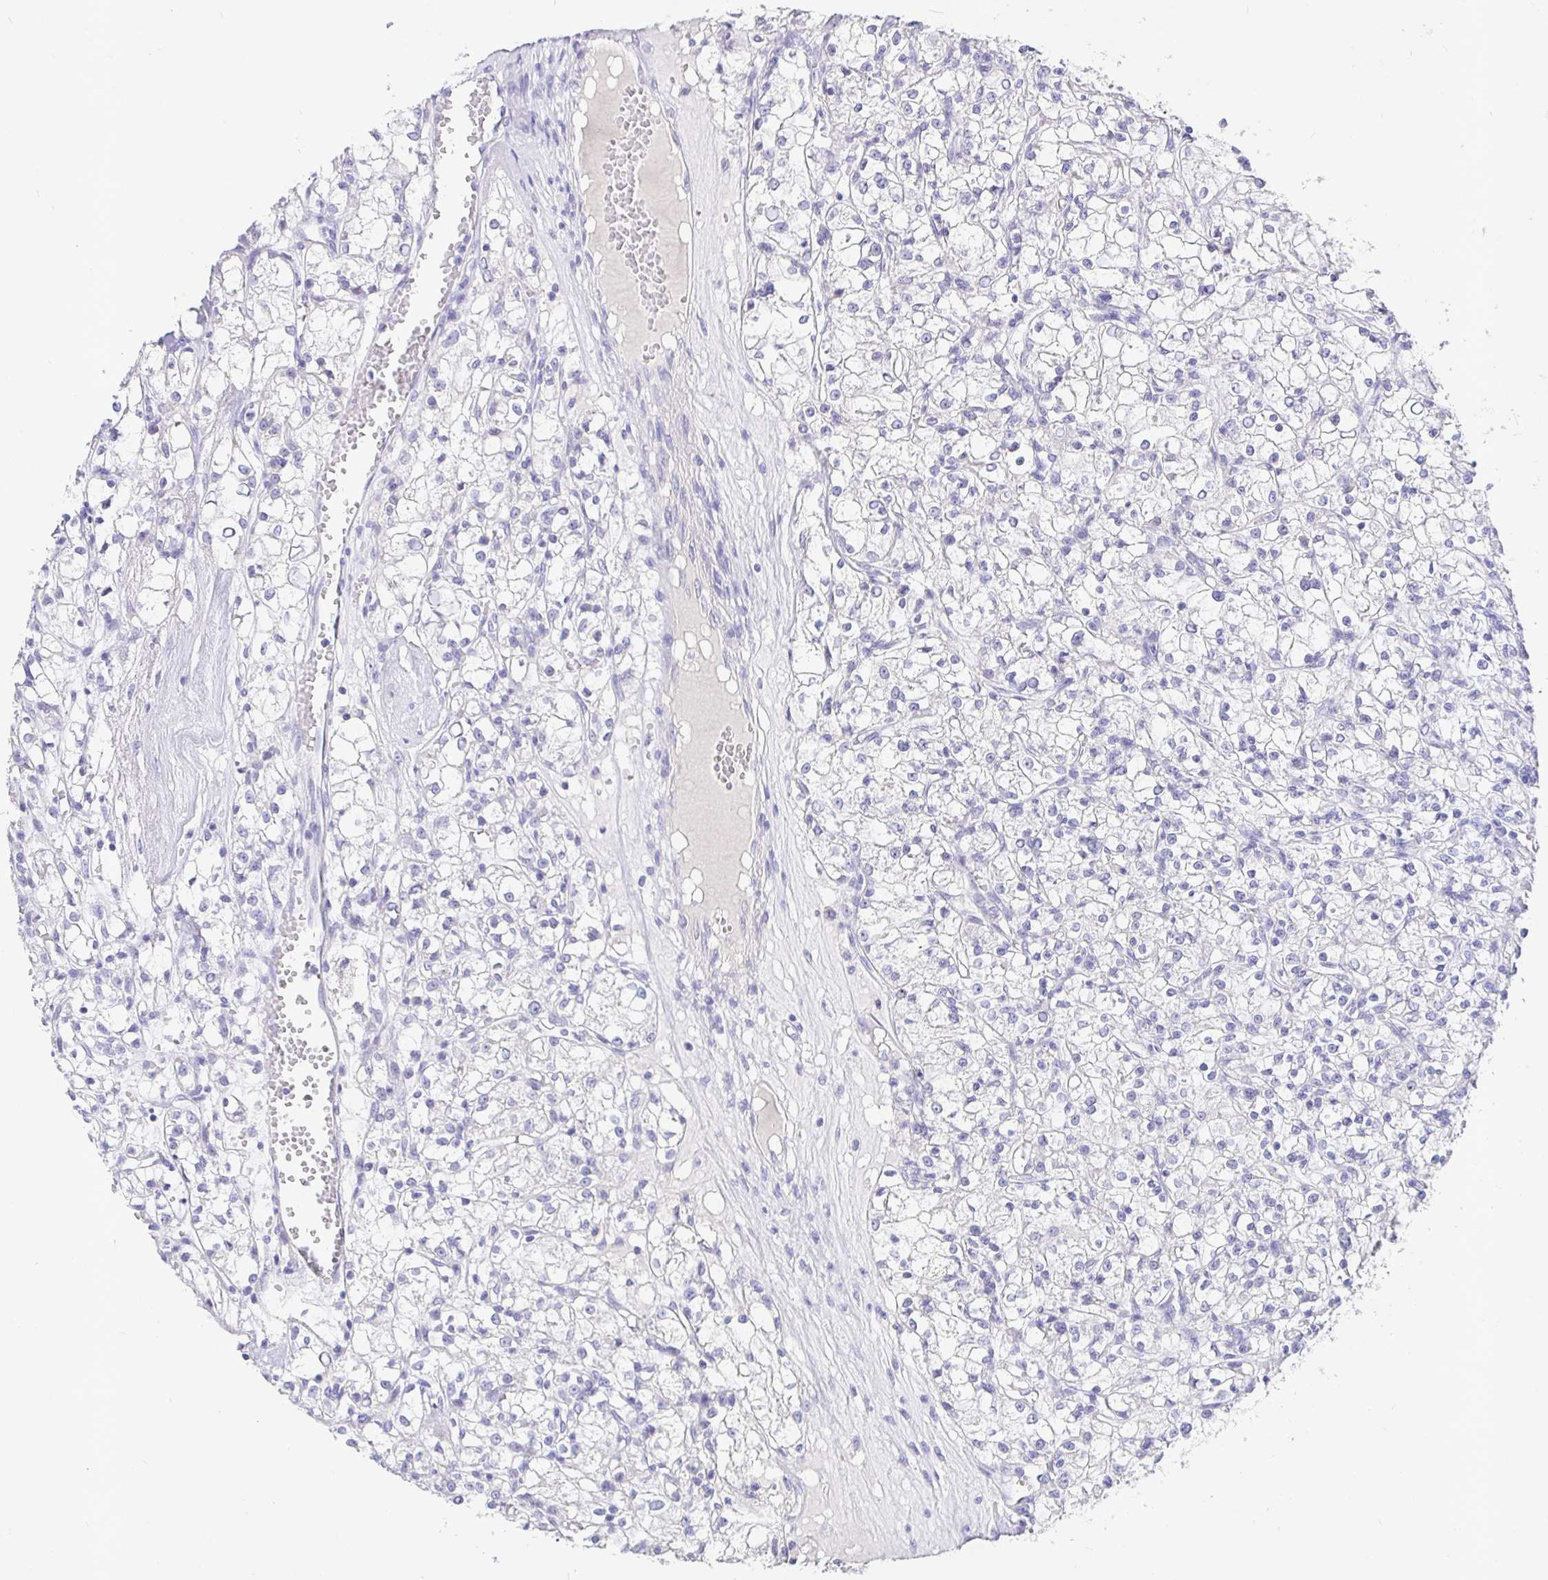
{"staining": {"intensity": "negative", "quantity": "none", "location": "none"}, "tissue": "renal cancer", "cell_type": "Tumor cells", "image_type": "cancer", "snomed": [{"axis": "morphology", "description": "Adenocarcinoma, NOS"}, {"axis": "topography", "description": "Kidney"}], "caption": "Immunohistochemistry (IHC) photomicrograph of neoplastic tissue: renal cancer (adenocarcinoma) stained with DAB (3,3'-diaminobenzidine) exhibits no significant protein positivity in tumor cells.", "gene": "TPTE", "patient": {"sex": "female", "age": 59}}